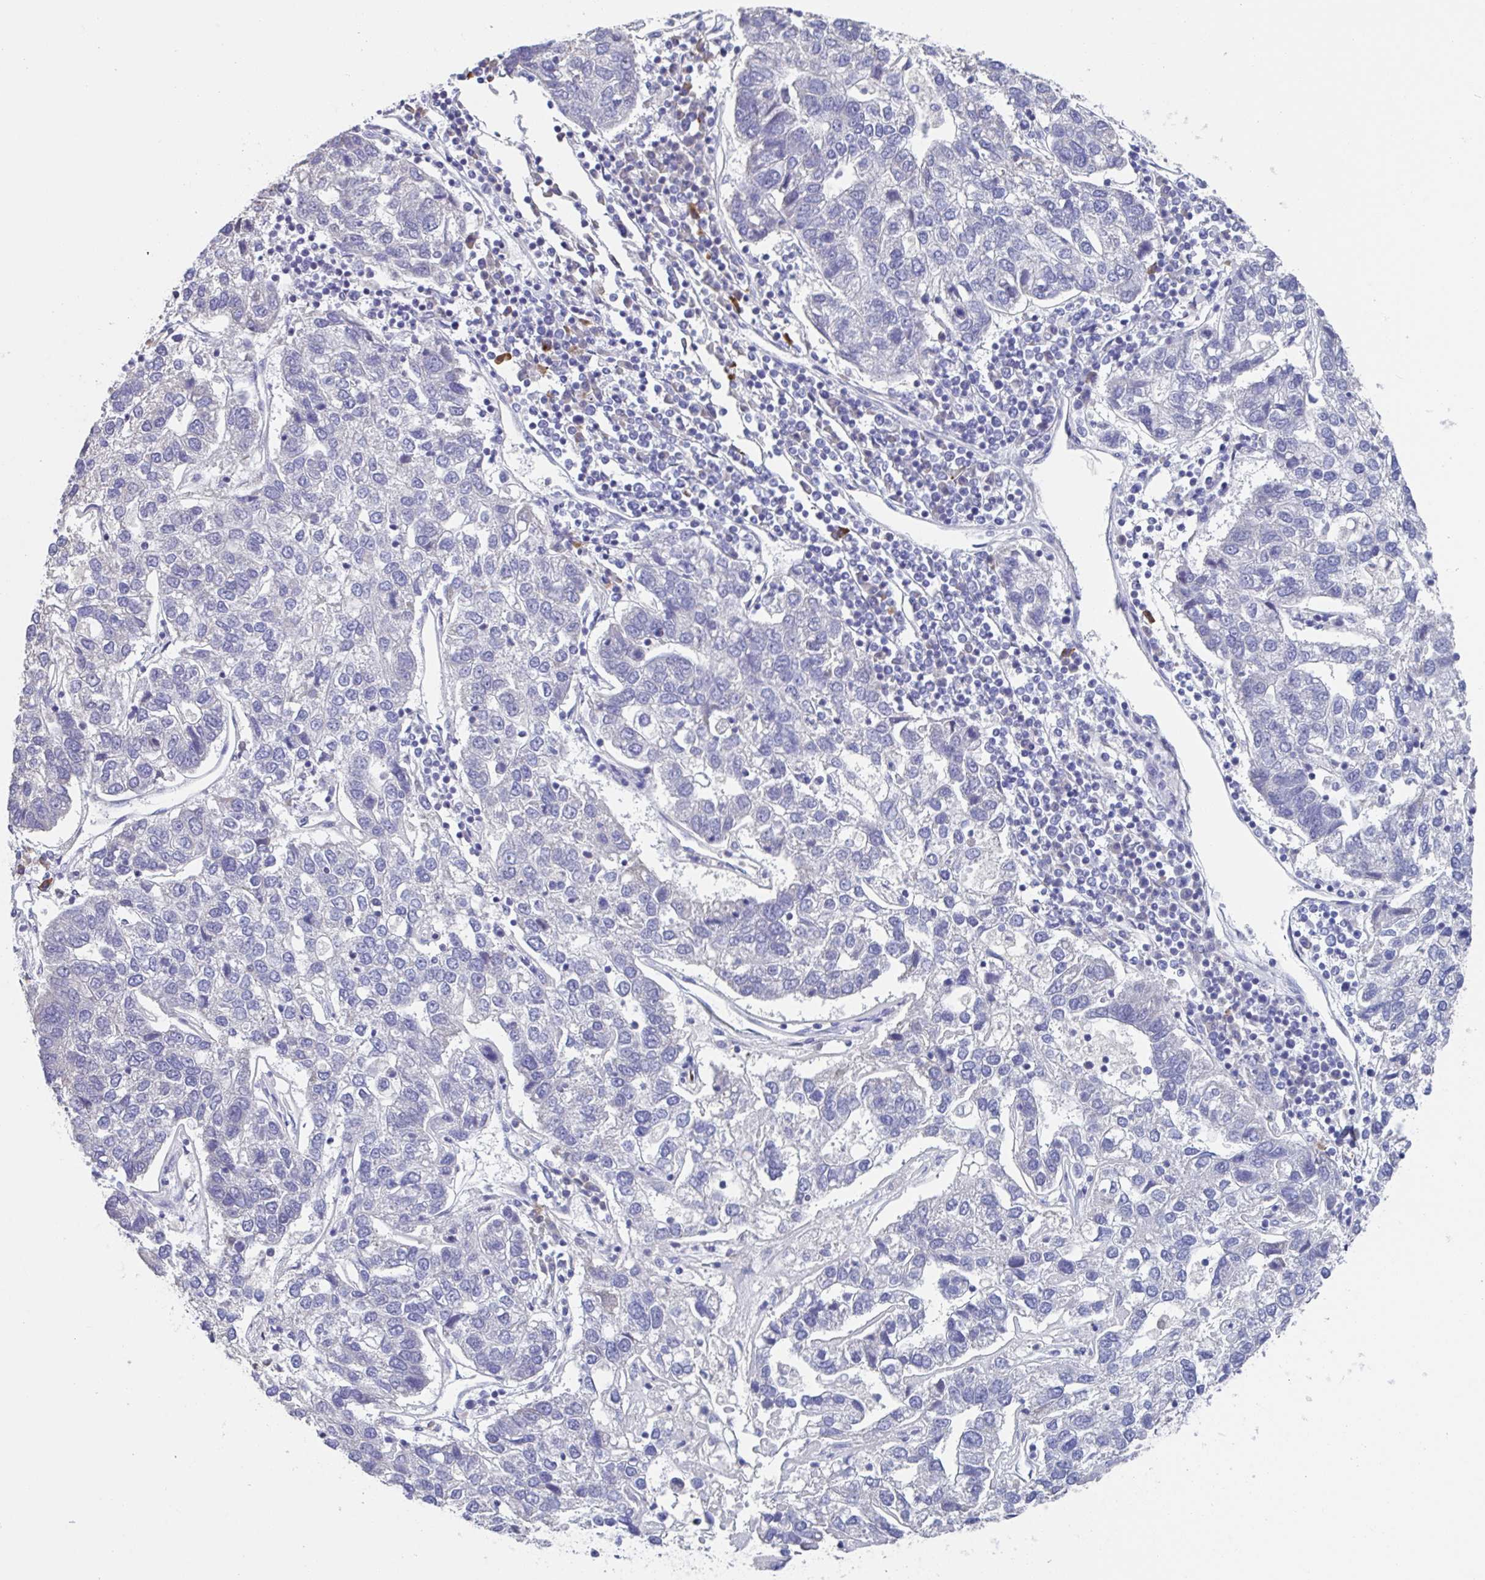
{"staining": {"intensity": "negative", "quantity": "none", "location": "none"}, "tissue": "pancreatic cancer", "cell_type": "Tumor cells", "image_type": "cancer", "snomed": [{"axis": "morphology", "description": "Adenocarcinoma, NOS"}, {"axis": "topography", "description": "Pancreas"}], "caption": "This is an IHC image of human pancreatic cancer (adenocarcinoma). There is no staining in tumor cells.", "gene": "LRRC58", "patient": {"sex": "female", "age": 61}}